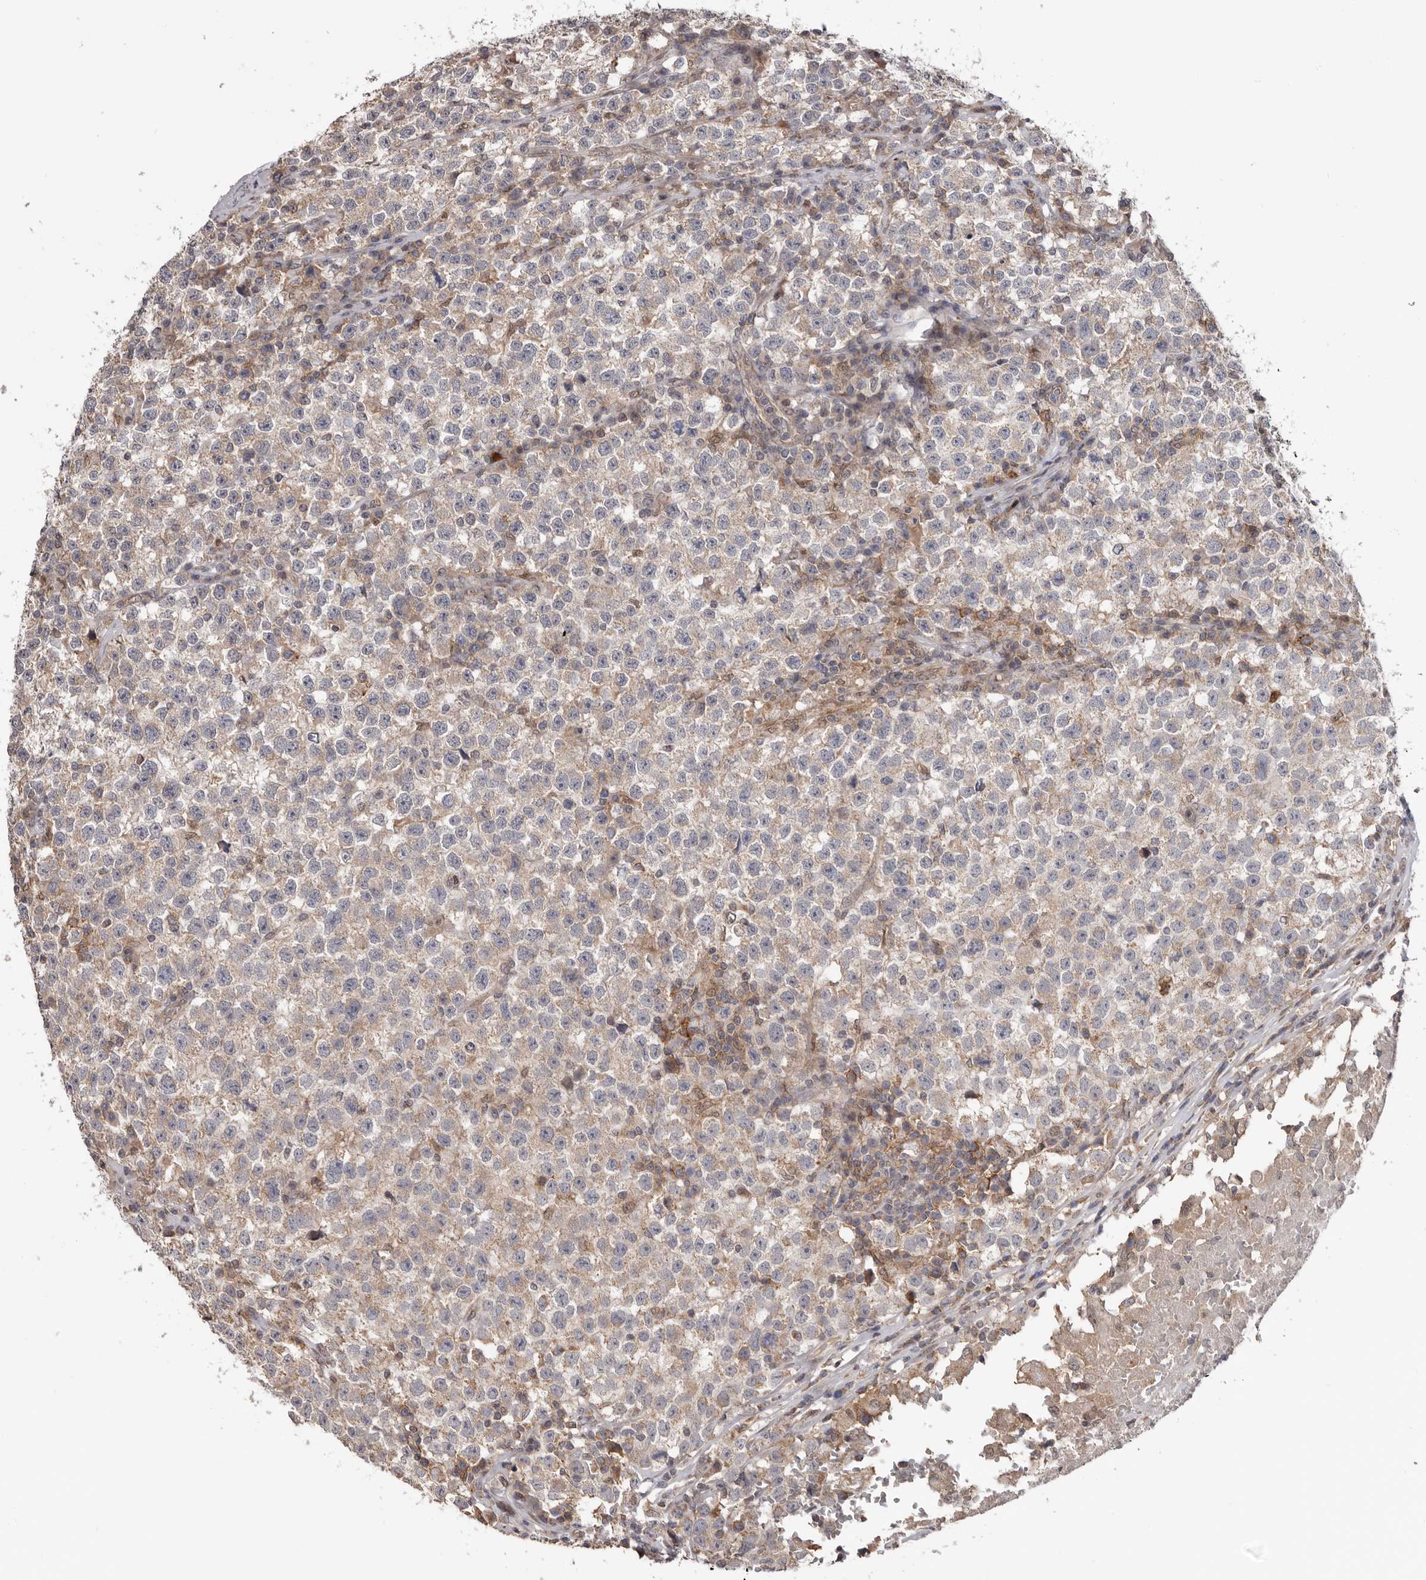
{"staining": {"intensity": "weak", "quantity": "<25%", "location": "cytoplasmic/membranous"}, "tissue": "testis cancer", "cell_type": "Tumor cells", "image_type": "cancer", "snomed": [{"axis": "morphology", "description": "Seminoma, NOS"}, {"axis": "topography", "description": "Testis"}], "caption": "IHC histopathology image of testis seminoma stained for a protein (brown), which reveals no positivity in tumor cells. Brightfield microscopy of IHC stained with DAB (3,3'-diaminobenzidine) (brown) and hematoxylin (blue), captured at high magnification.", "gene": "MOGAT2", "patient": {"sex": "male", "age": 22}}